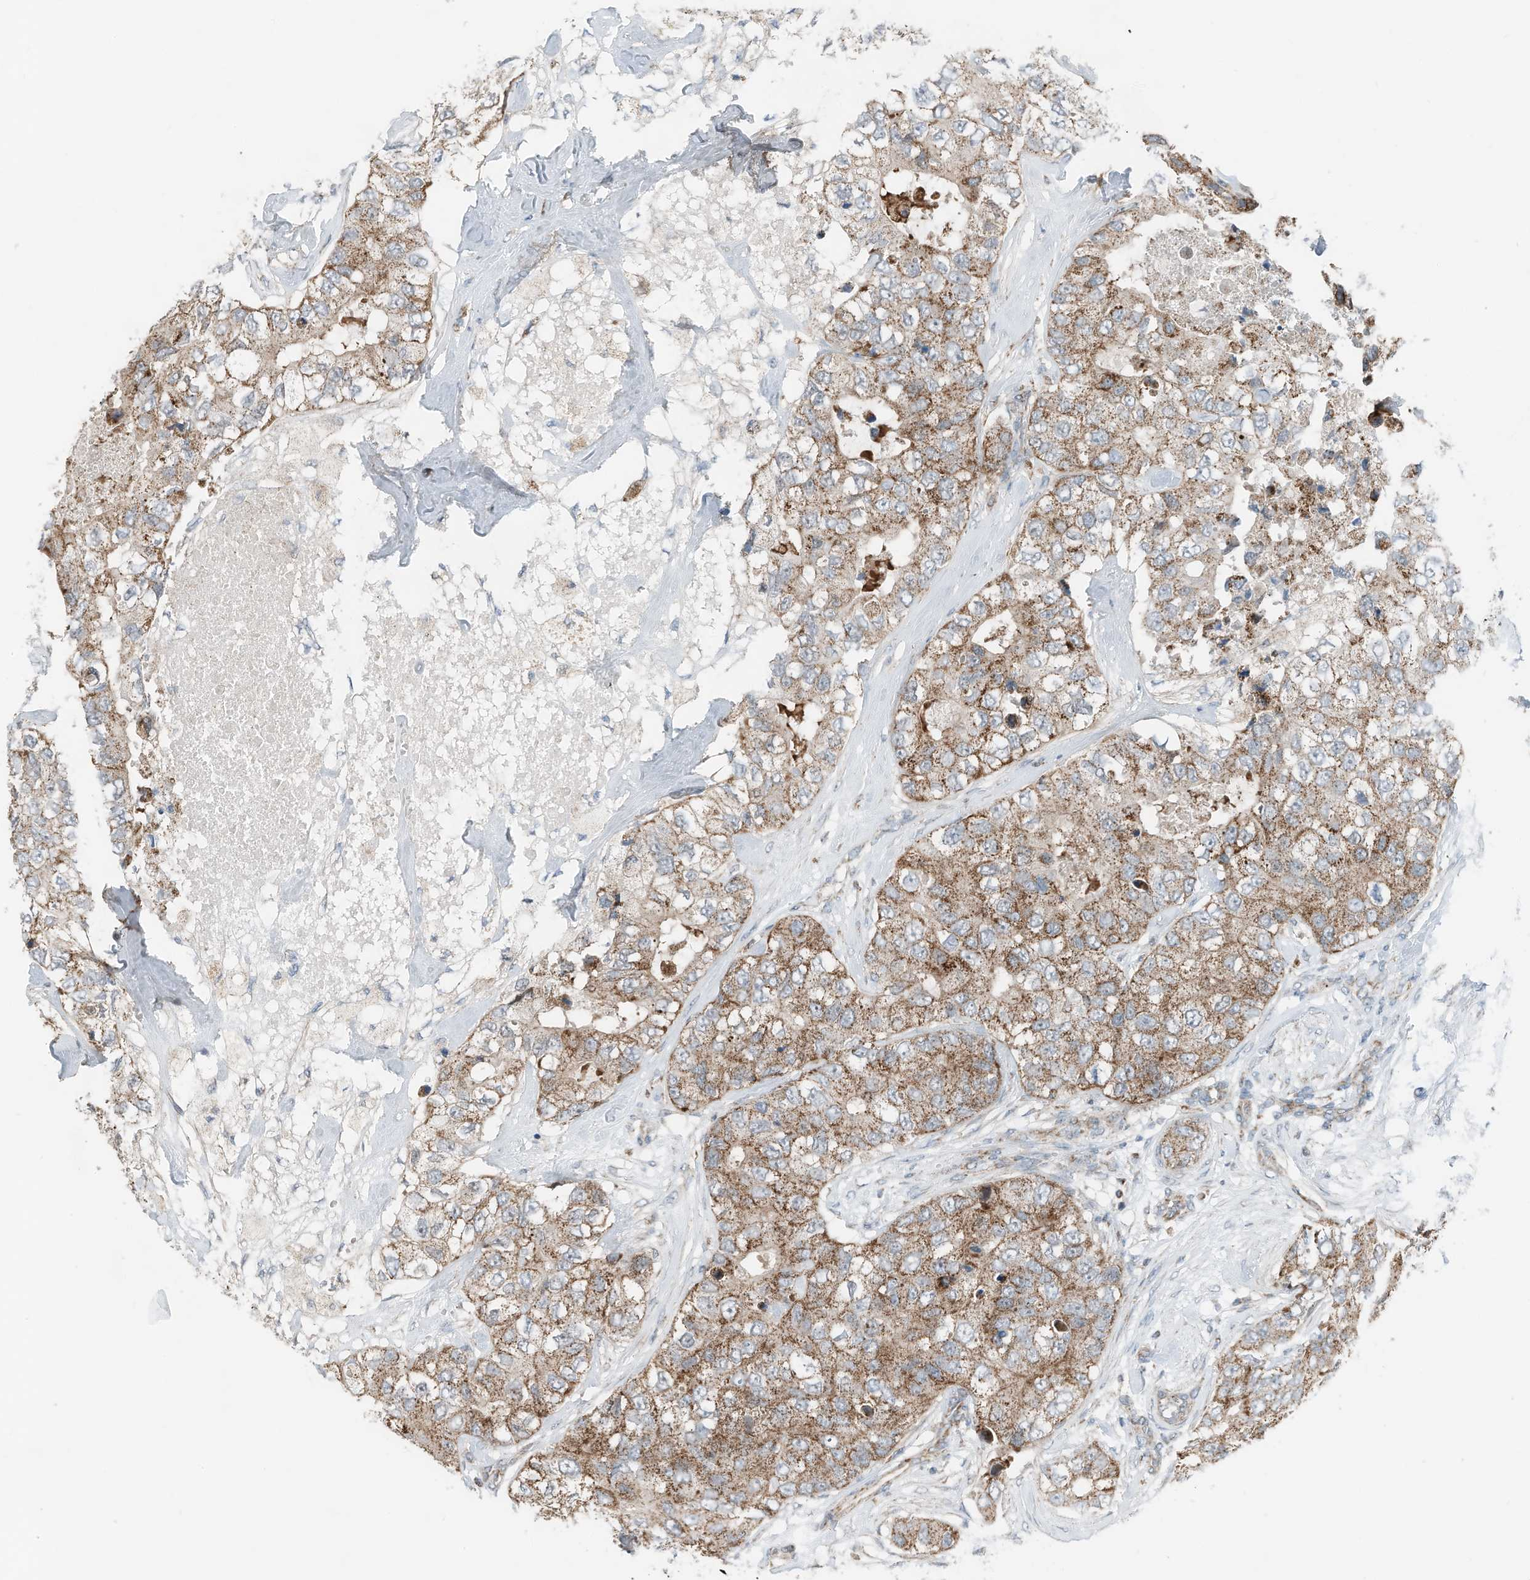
{"staining": {"intensity": "moderate", "quantity": ">75%", "location": "cytoplasmic/membranous"}, "tissue": "breast cancer", "cell_type": "Tumor cells", "image_type": "cancer", "snomed": [{"axis": "morphology", "description": "Duct carcinoma"}, {"axis": "topography", "description": "Breast"}], "caption": "This histopathology image exhibits breast invasive ductal carcinoma stained with immunohistochemistry to label a protein in brown. The cytoplasmic/membranous of tumor cells show moderate positivity for the protein. Nuclei are counter-stained blue.", "gene": "RMND1", "patient": {"sex": "female", "age": 62}}